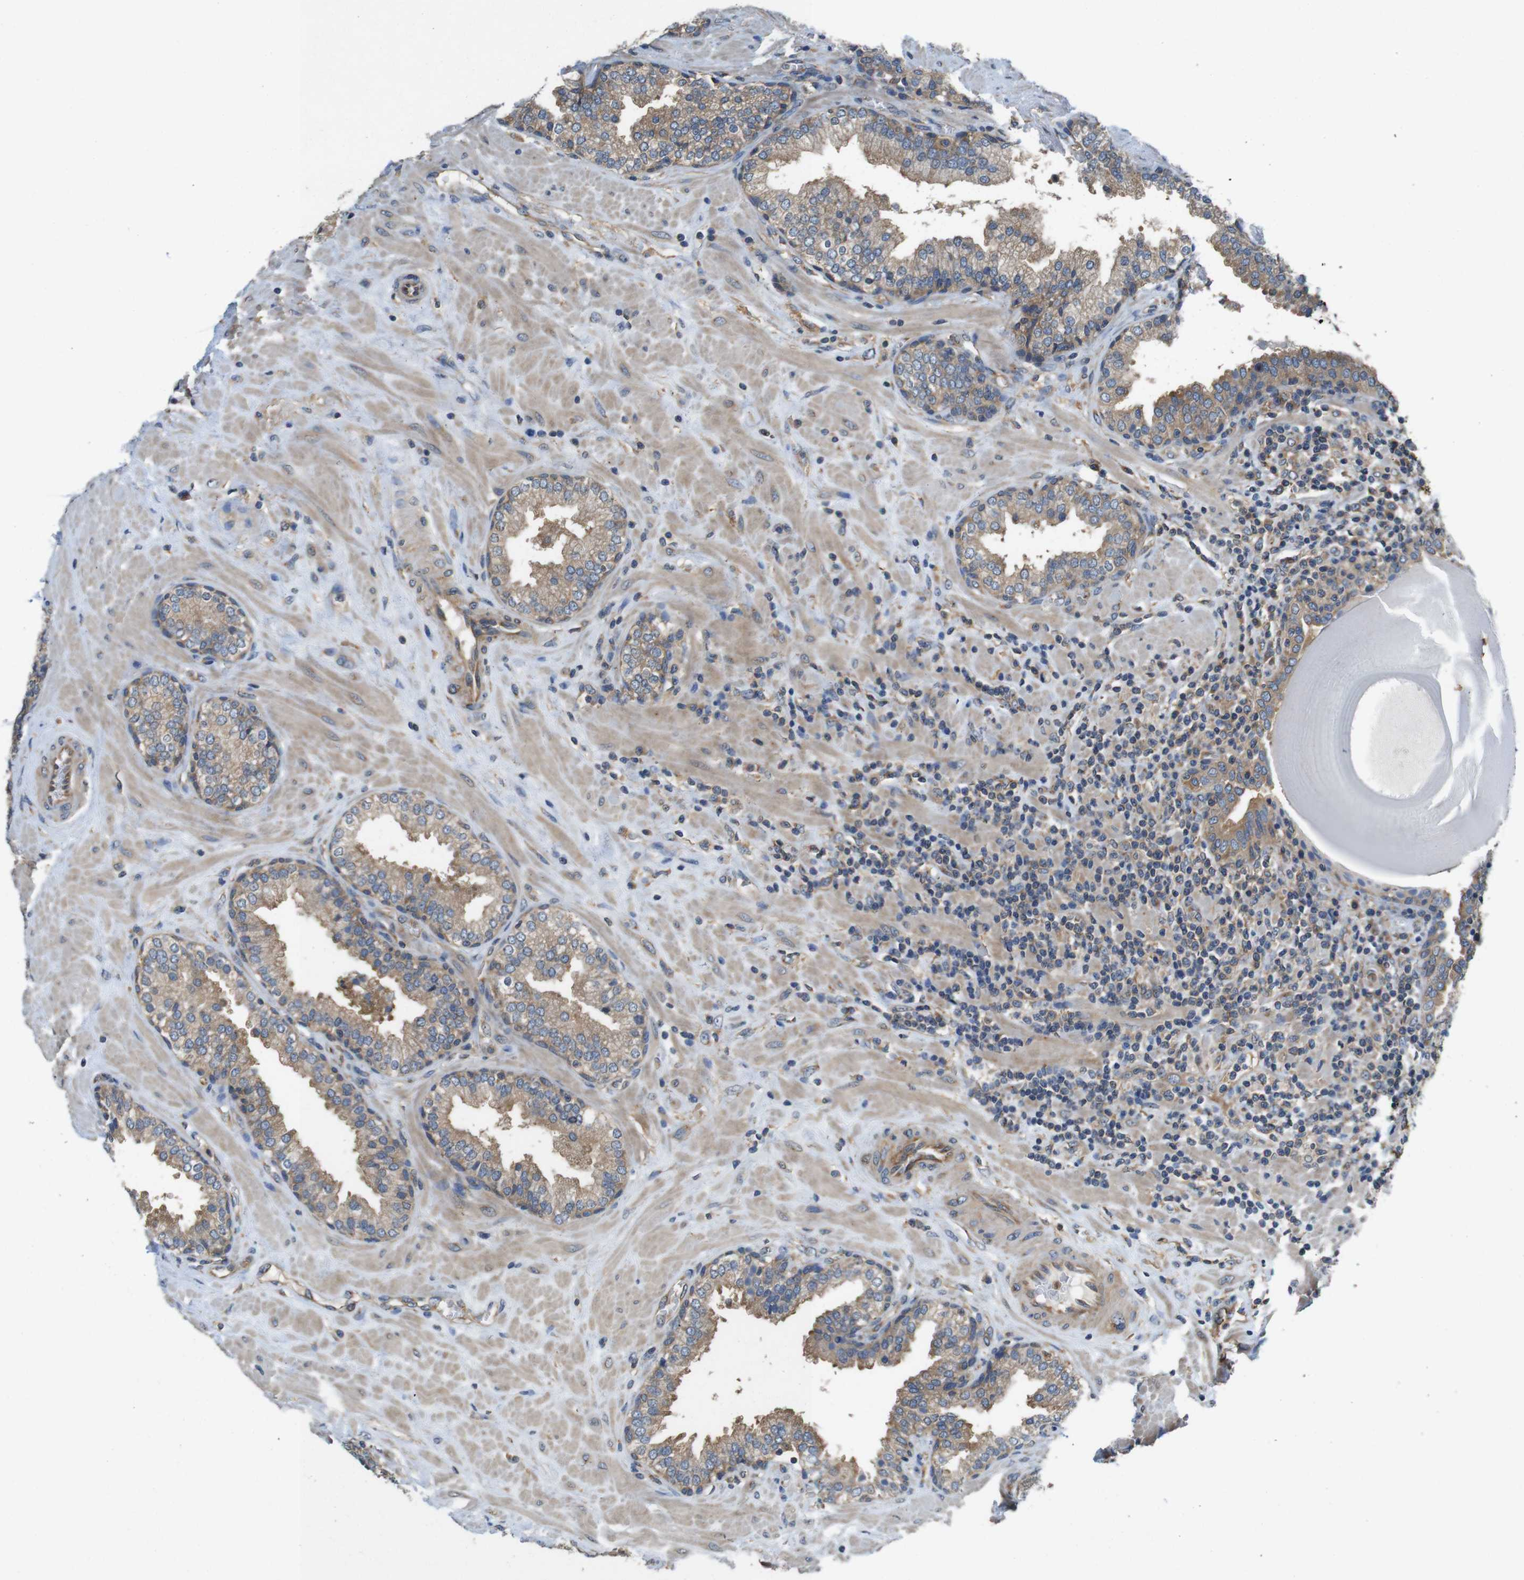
{"staining": {"intensity": "moderate", "quantity": ">75%", "location": "cytoplasmic/membranous"}, "tissue": "prostate", "cell_type": "Glandular cells", "image_type": "normal", "snomed": [{"axis": "morphology", "description": "Normal tissue, NOS"}, {"axis": "topography", "description": "Prostate"}], "caption": "A micrograph showing moderate cytoplasmic/membranous positivity in about >75% of glandular cells in normal prostate, as visualized by brown immunohistochemical staining.", "gene": "DCTN1", "patient": {"sex": "male", "age": 51}}